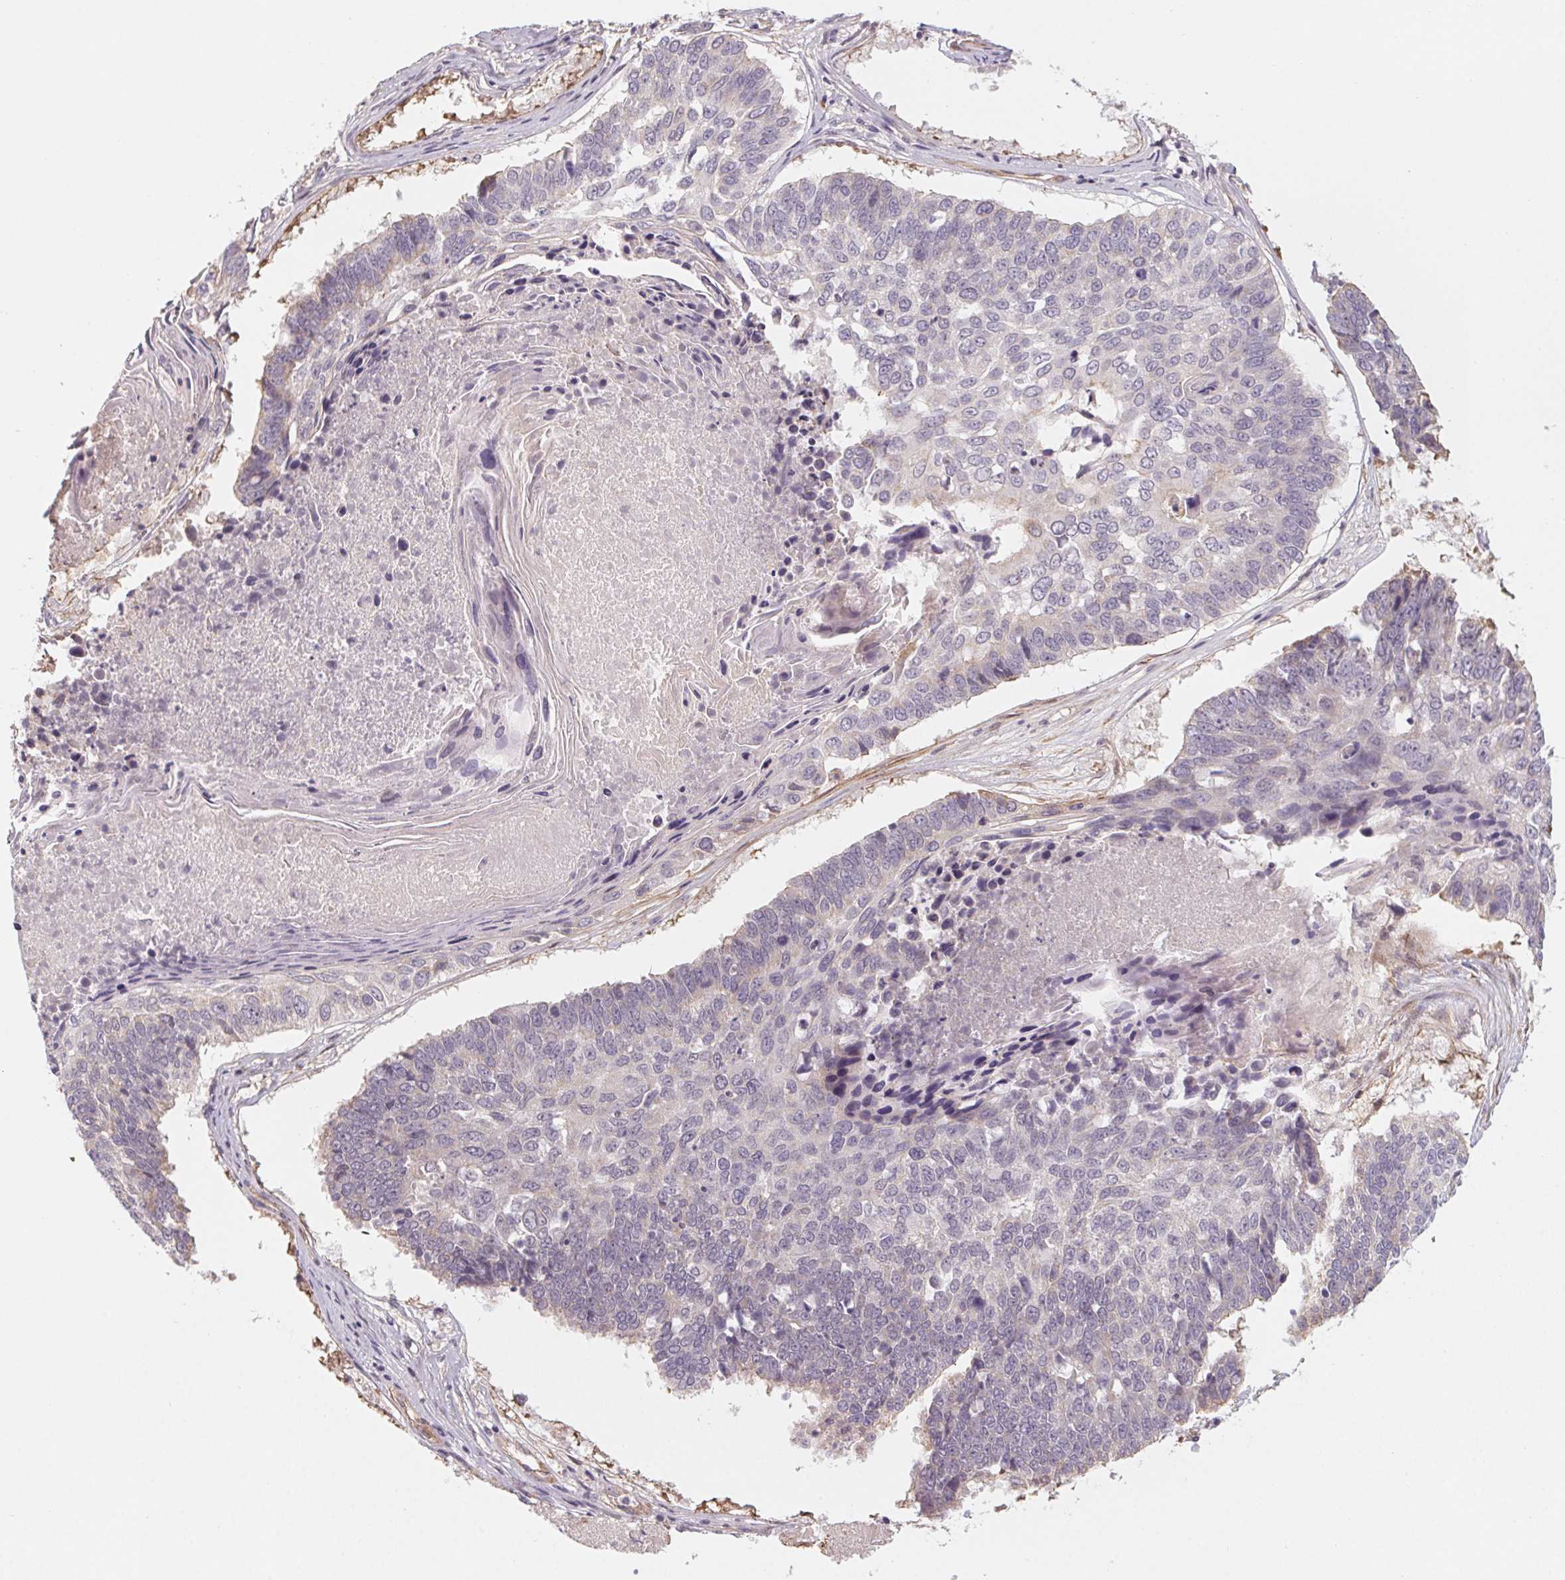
{"staining": {"intensity": "negative", "quantity": "none", "location": "none"}, "tissue": "lung cancer", "cell_type": "Tumor cells", "image_type": "cancer", "snomed": [{"axis": "morphology", "description": "Squamous cell carcinoma, NOS"}, {"axis": "topography", "description": "Lung"}], "caption": "This is an immunohistochemistry micrograph of lung cancer. There is no staining in tumor cells.", "gene": "CCDC112", "patient": {"sex": "male", "age": 73}}